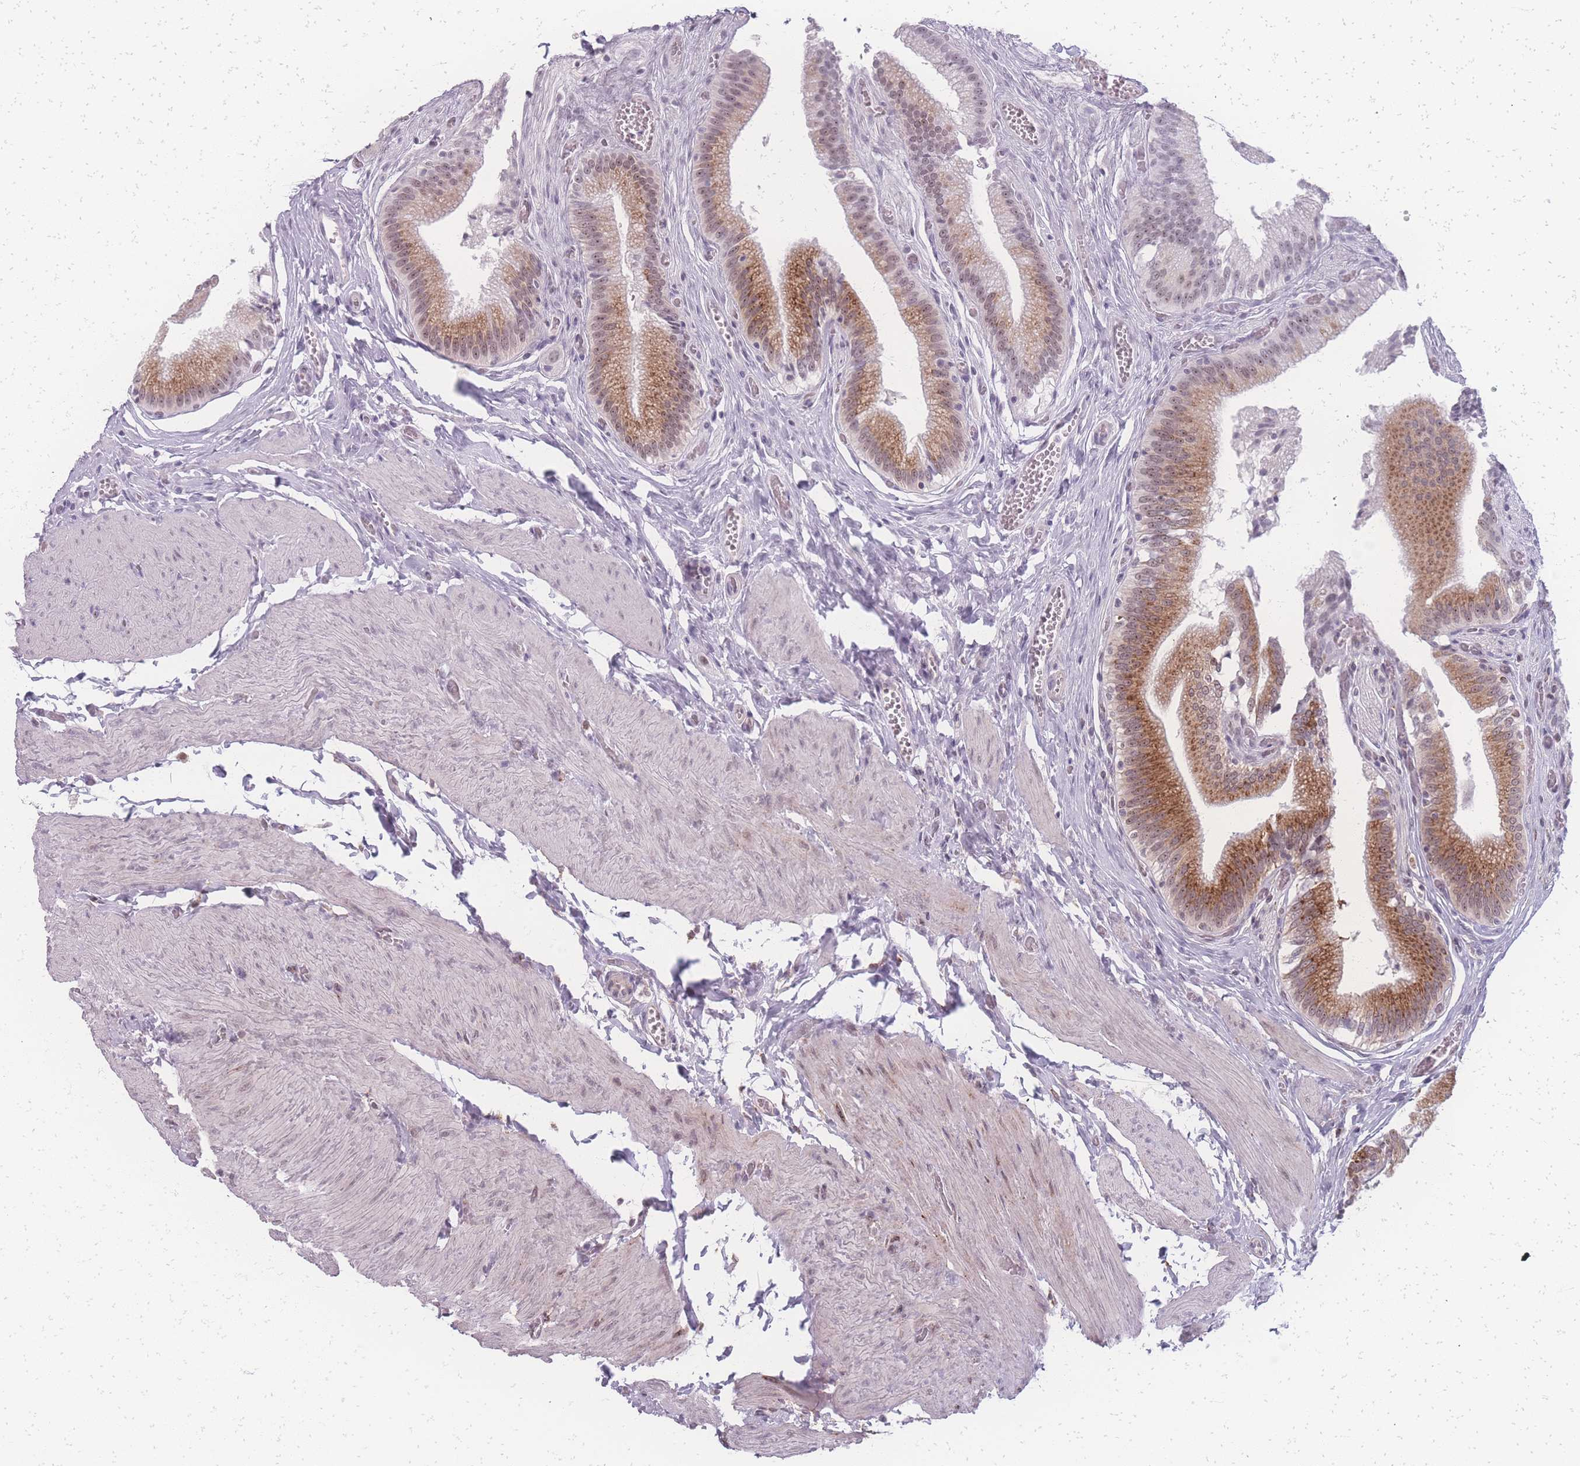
{"staining": {"intensity": "moderate", "quantity": "25%-75%", "location": "cytoplasmic/membranous"}, "tissue": "gallbladder", "cell_type": "Glandular cells", "image_type": "normal", "snomed": [{"axis": "morphology", "description": "Normal tissue, NOS"}, {"axis": "topography", "description": "Gallbladder"}, {"axis": "topography", "description": "Peripheral nerve tissue"}], "caption": "Immunohistochemical staining of benign human gallbladder exhibits medium levels of moderate cytoplasmic/membranous positivity in approximately 25%-75% of glandular cells.", "gene": "ZC3H13", "patient": {"sex": "male", "age": 17}}